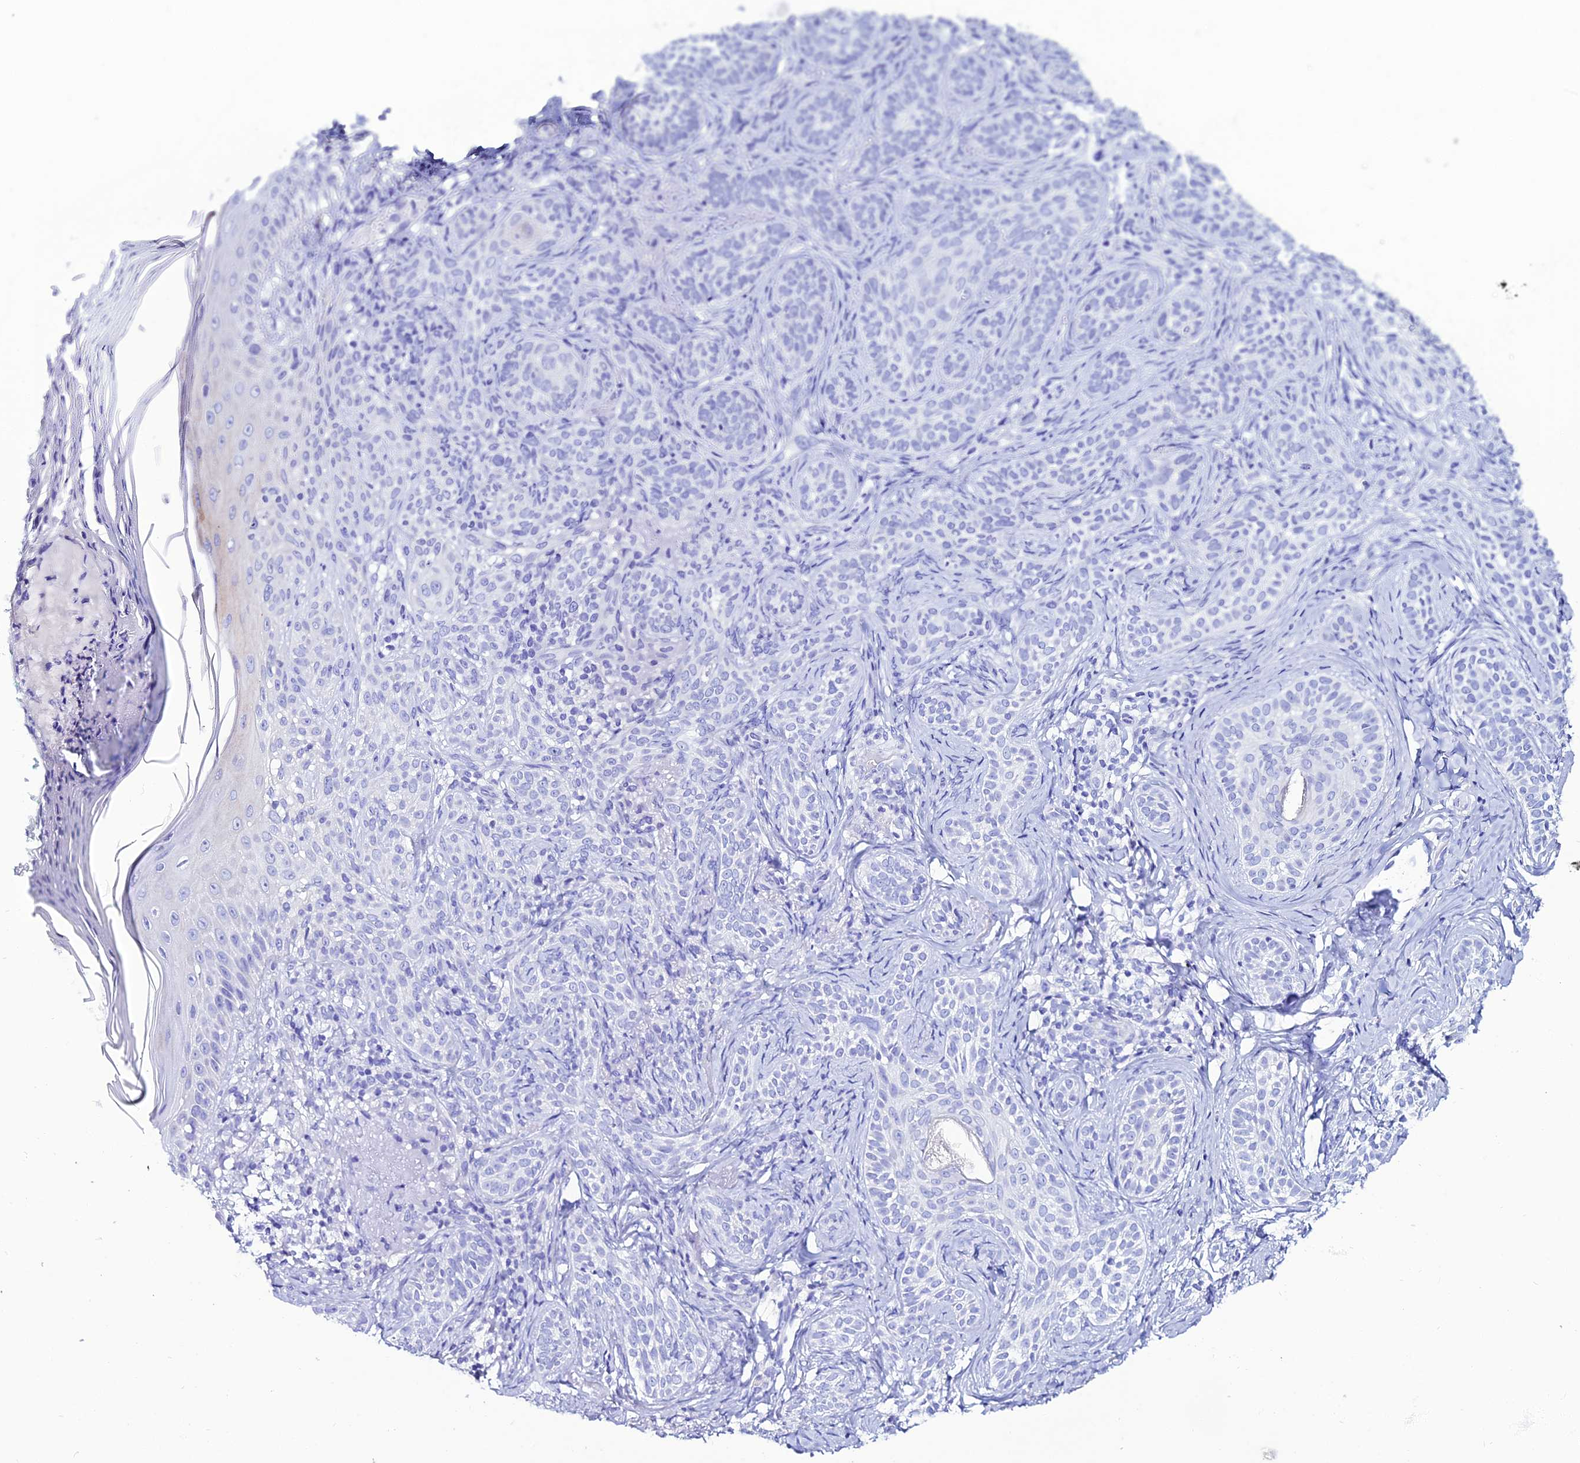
{"staining": {"intensity": "negative", "quantity": "none", "location": "none"}, "tissue": "skin cancer", "cell_type": "Tumor cells", "image_type": "cancer", "snomed": [{"axis": "morphology", "description": "Basal cell carcinoma"}, {"axis": "topography", "description": "Skin"}], "caption": "DAB immunohistochemical staining of skin basal cell carcinoma shows no significant staining in tumor cells.", "gene": "OR4D5", "patient": {"sex": "male", "age": 71}}